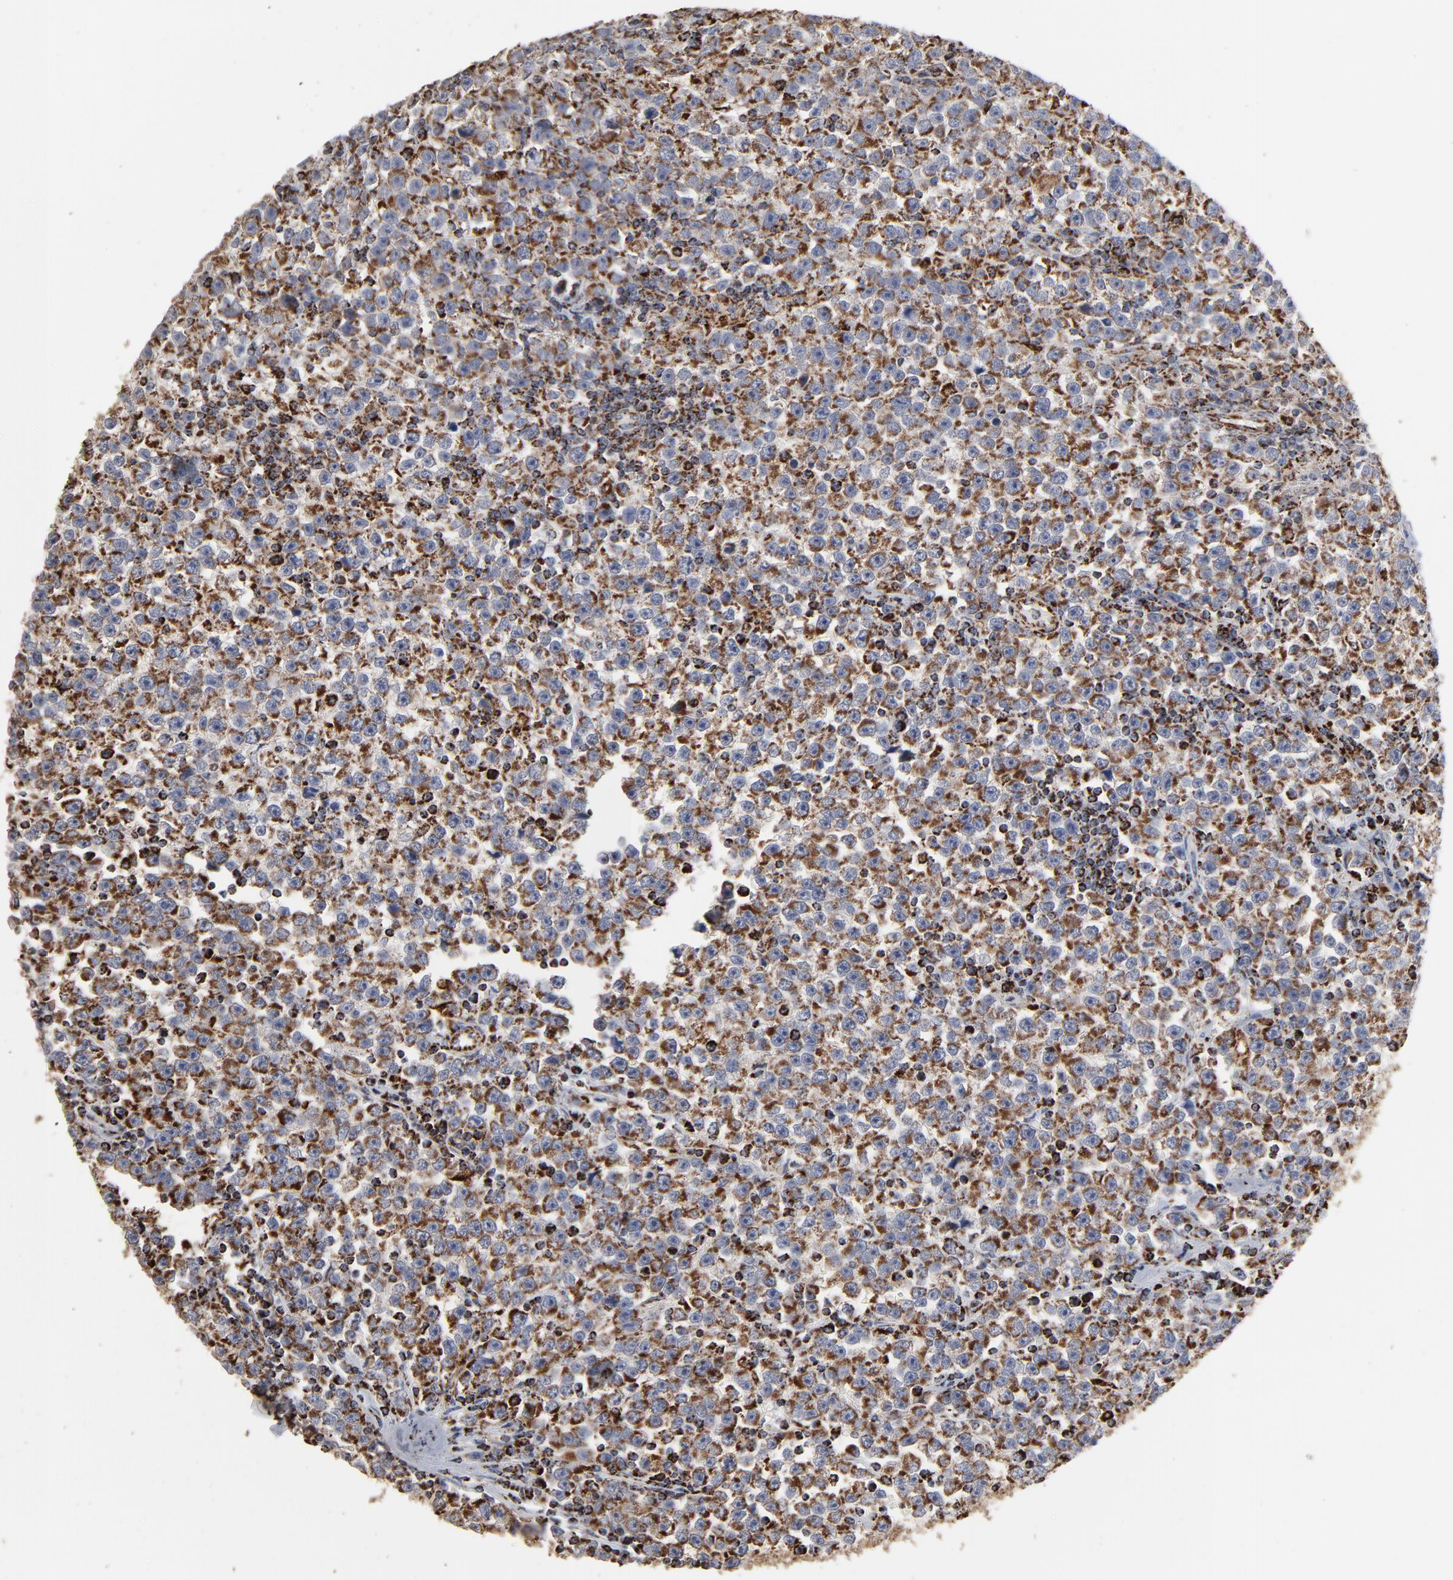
{"staining": {"intensity": "strong", "quantity": ">75%", "location": "cytoplasmic/membranous"}, "tissue": "testis cancer", "cell_type": "Tumor cells", "image_type": "cancer", "snomed": [{"axis": "morphology", "description": "Seminoma, NOS"}, {"axis": "topography", "description": "Testis"}], "caption": "Human testis cancer stained with a brown dye demonstrates strong cytoplasmic/membranous positive staining in approximately >75% of tumor cells.", "gene": "UQCRC1", "patient": {"sex": "male", "age": 43}}